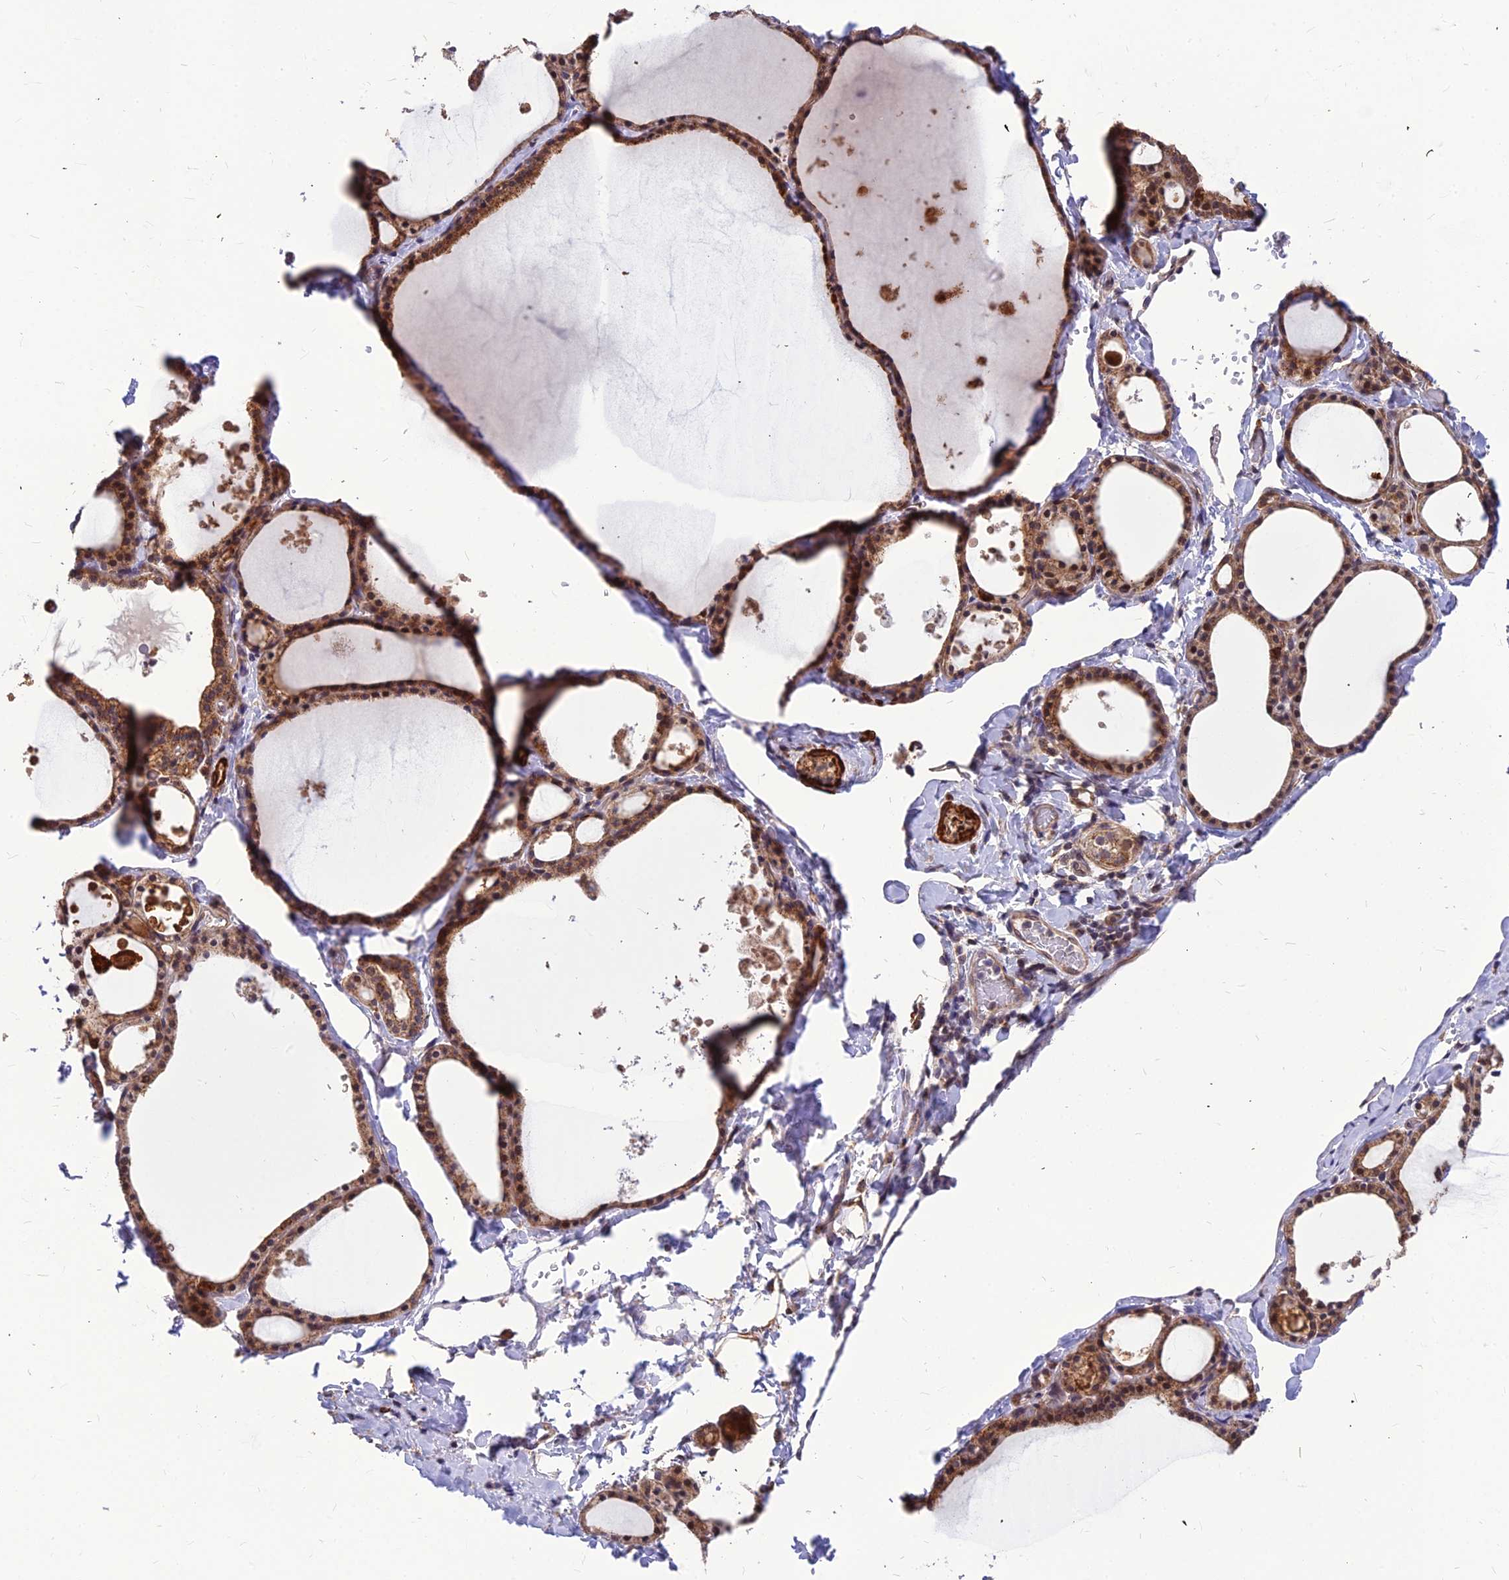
{"staining": {"intensity": "moderate", "quantity": ">75%", "location": "cytoplasmic/membranous"}, "tissue": "thyroid gland", "cell_type": "Glandular cells", "image_type": "normal", "snomed": [{"axis": "morphology", "description": "Normal tissue, NOS"}, {"axis": "topography", "description": "Thyroid gland"}], "caption": "Immunohistochemistry (IHC) of normal thyroid gland exhibits medium levels of moderate cytoplasmic/membranous staining in approximately >75% of glandular cells.", "gene": "LEKR1", "patient": {"sex": "male", "age": 56}}